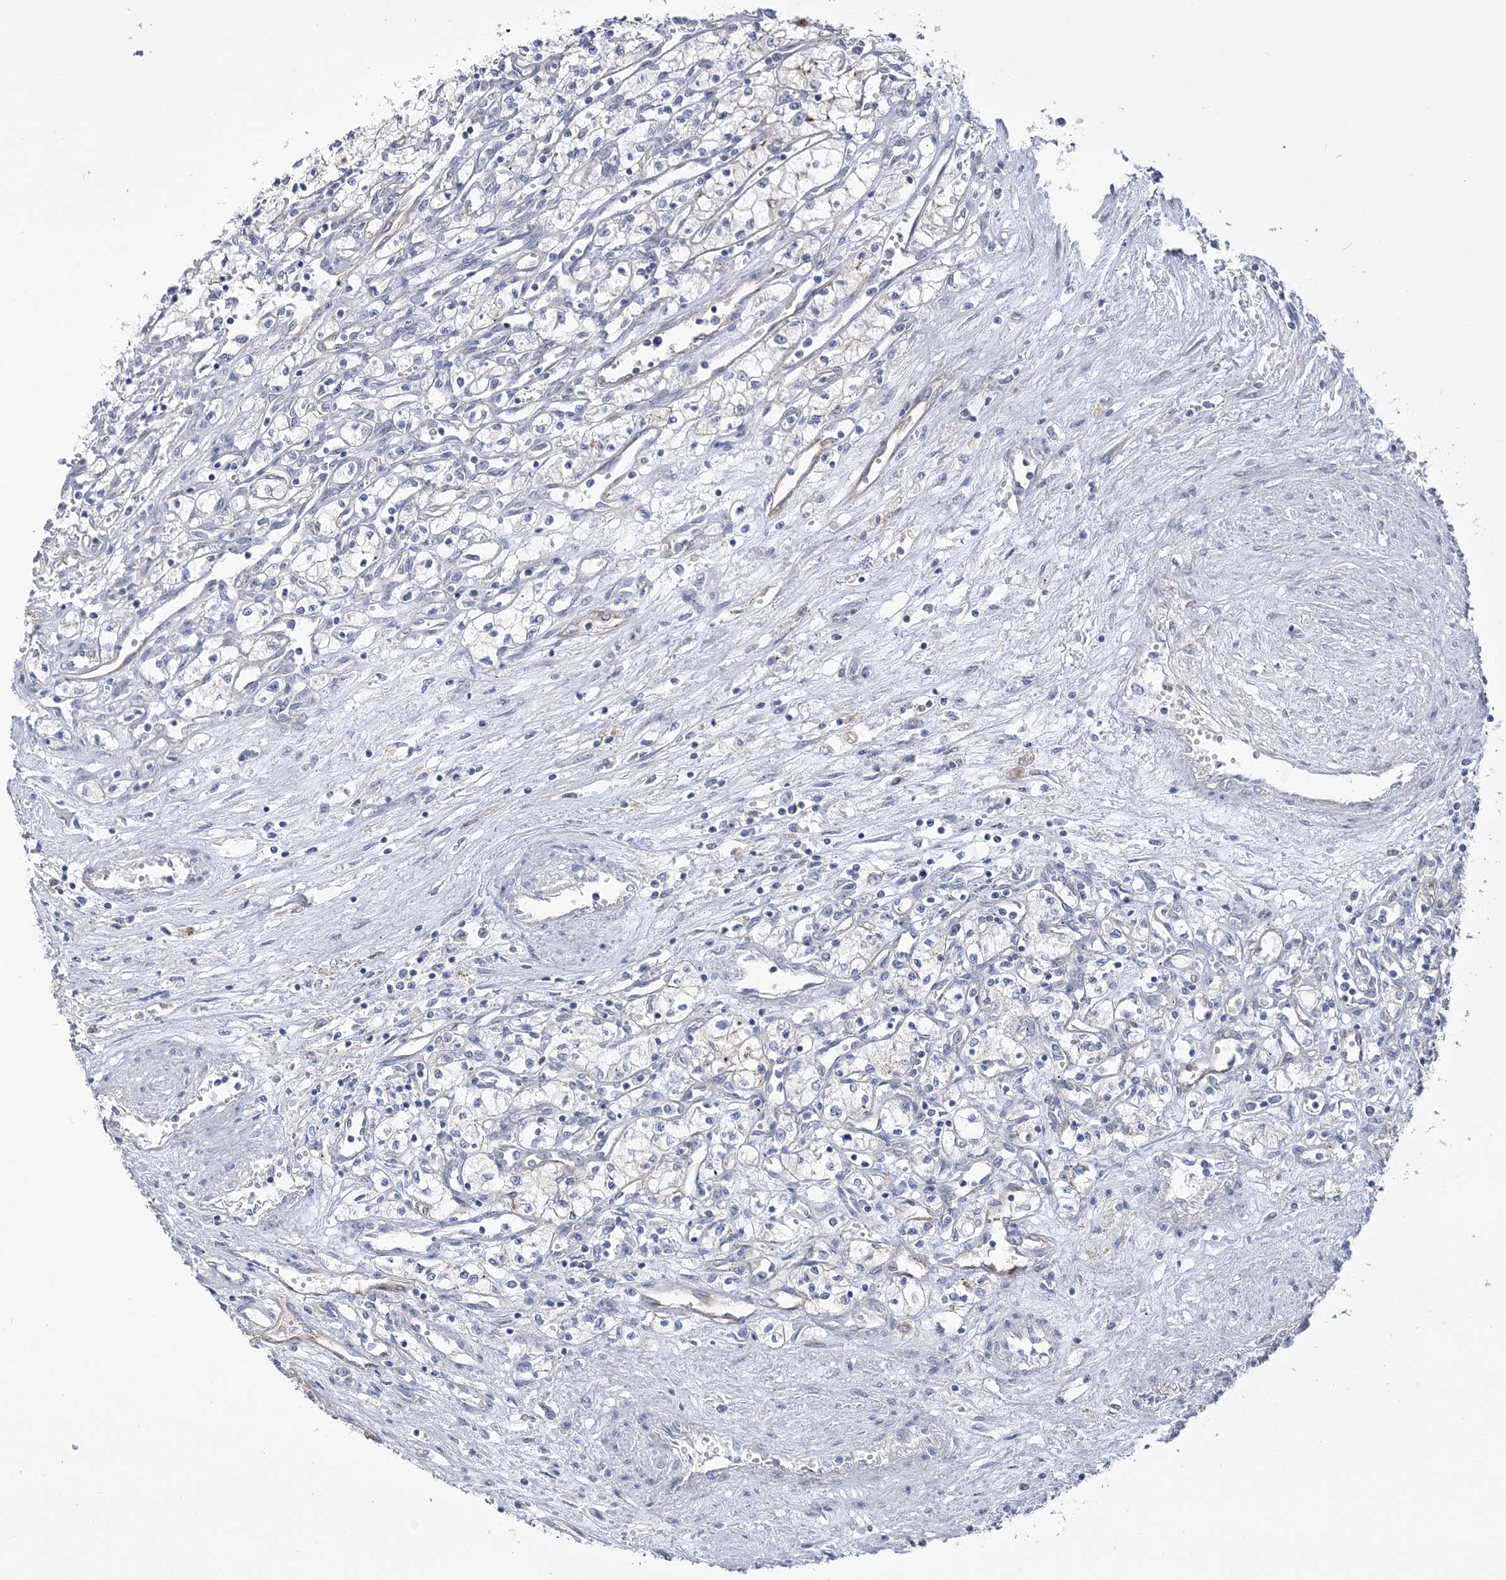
{"staining": {"intensity": "weak", "quantity": "<25%", "location": "cytoplasmic/membranous"}, "tissue": "renal cancer", "cell_type": "Tumor cells", "image_type": "cancer", "snomed": [{"axis": "morphology", "description": "Adenocarcinoma, NOS"}, {"axis": "topography", "description": "Kidney"}], "caption": "Immunohistochemical staining of renal cancer (adenocarcinoma) demonstrates no significant positivity in tumor cells.", "gene": "RAB11FIP5", "patient": {"sex": "male", "age": 59}}